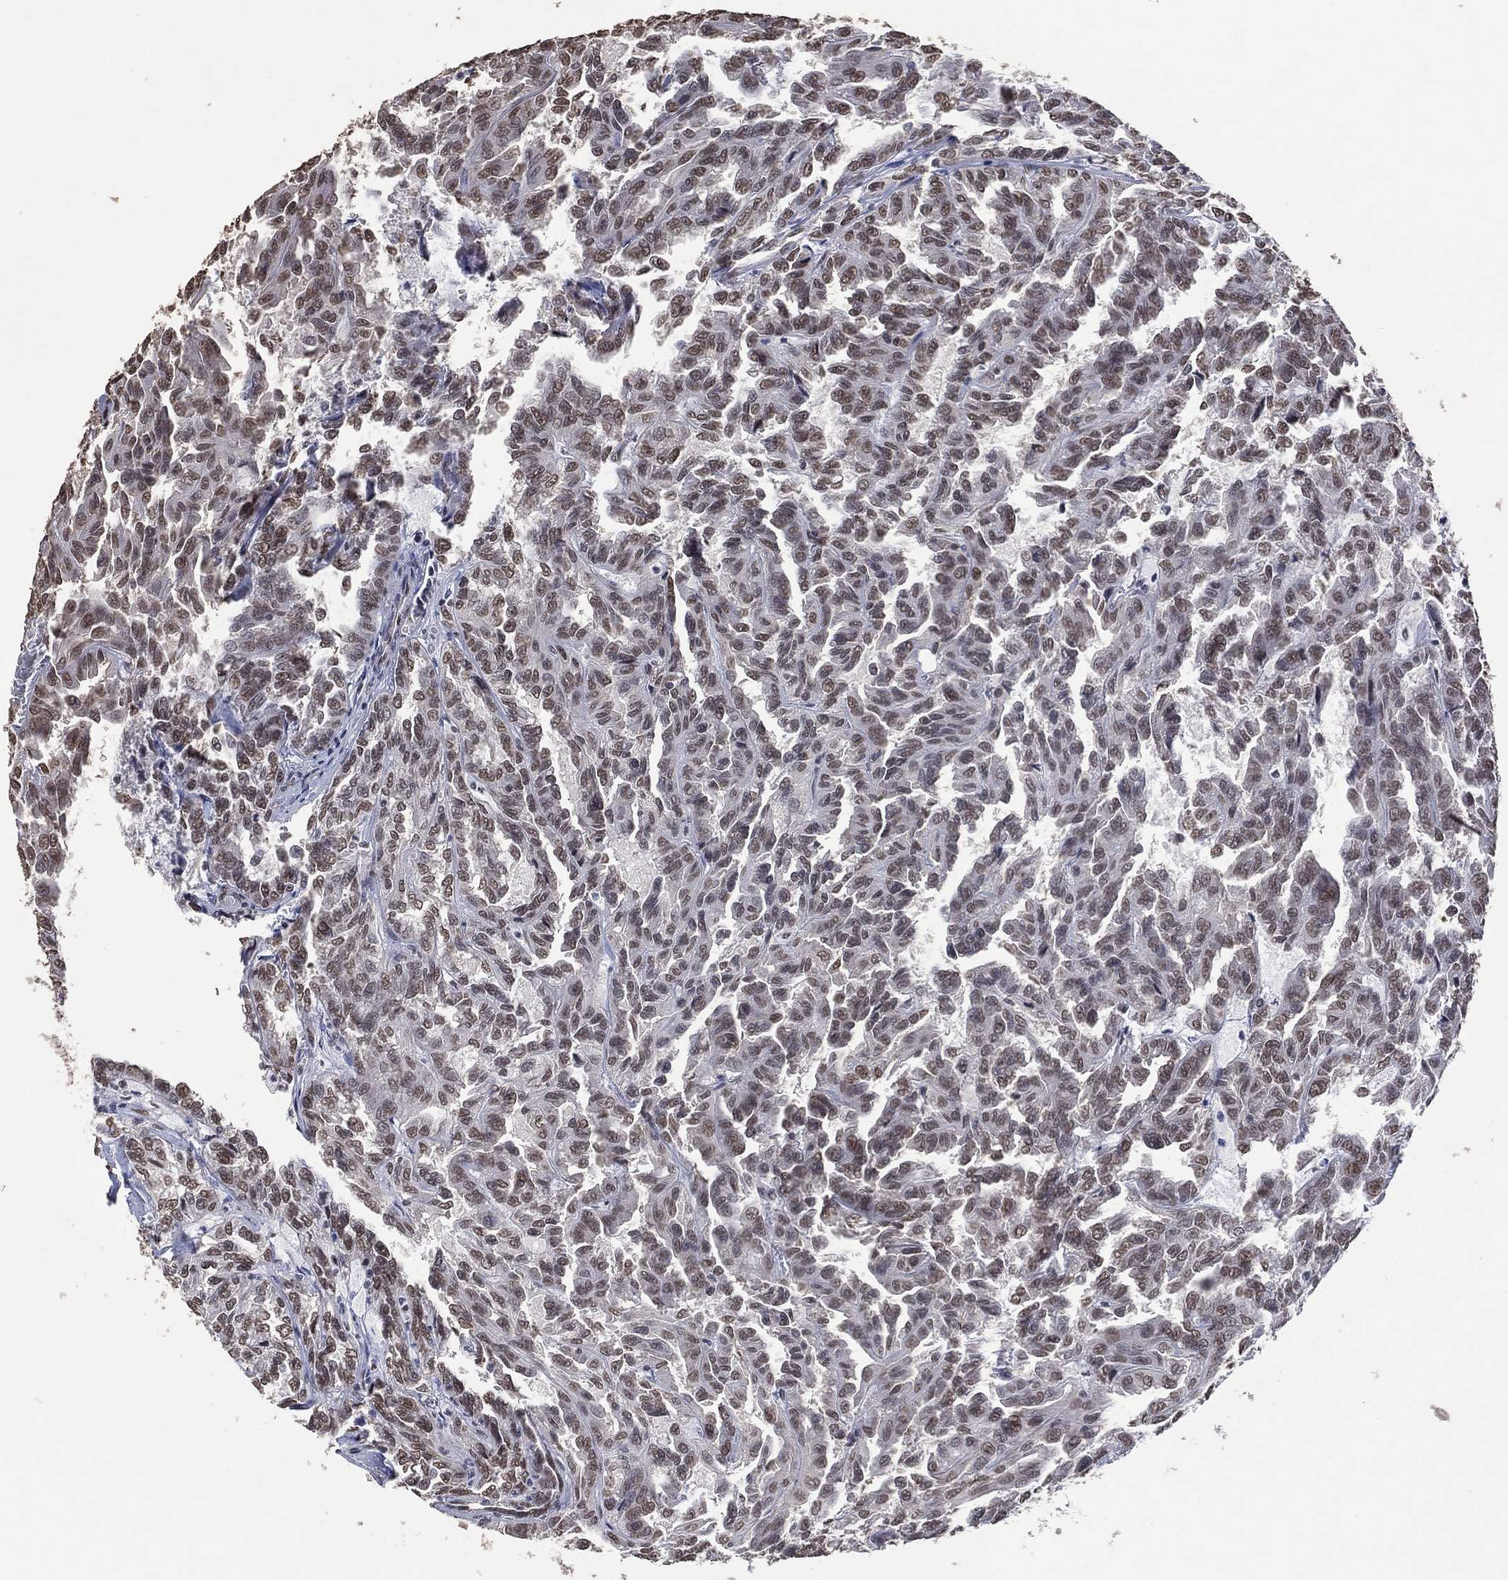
{"staining": {"intensity": "weak", "quantity": "<25%", "location": "nuclear"}, "tissue": "renal cancer", "cell_type": "Tumor cells", "image_type": "cancer", "snomed": [{"axis": "morphology", "description": "Adenocarcinoma, NOS"}, {"axis": "topography", "description": "Kidney"}], "caption": "An IHC micrograph of renal adenocarcinoma is shown. There is no staining in tumor cells of renal adenocarcinoma.", "gene": "EHMT1", "patient": {"sex": "male", "age": 79}}